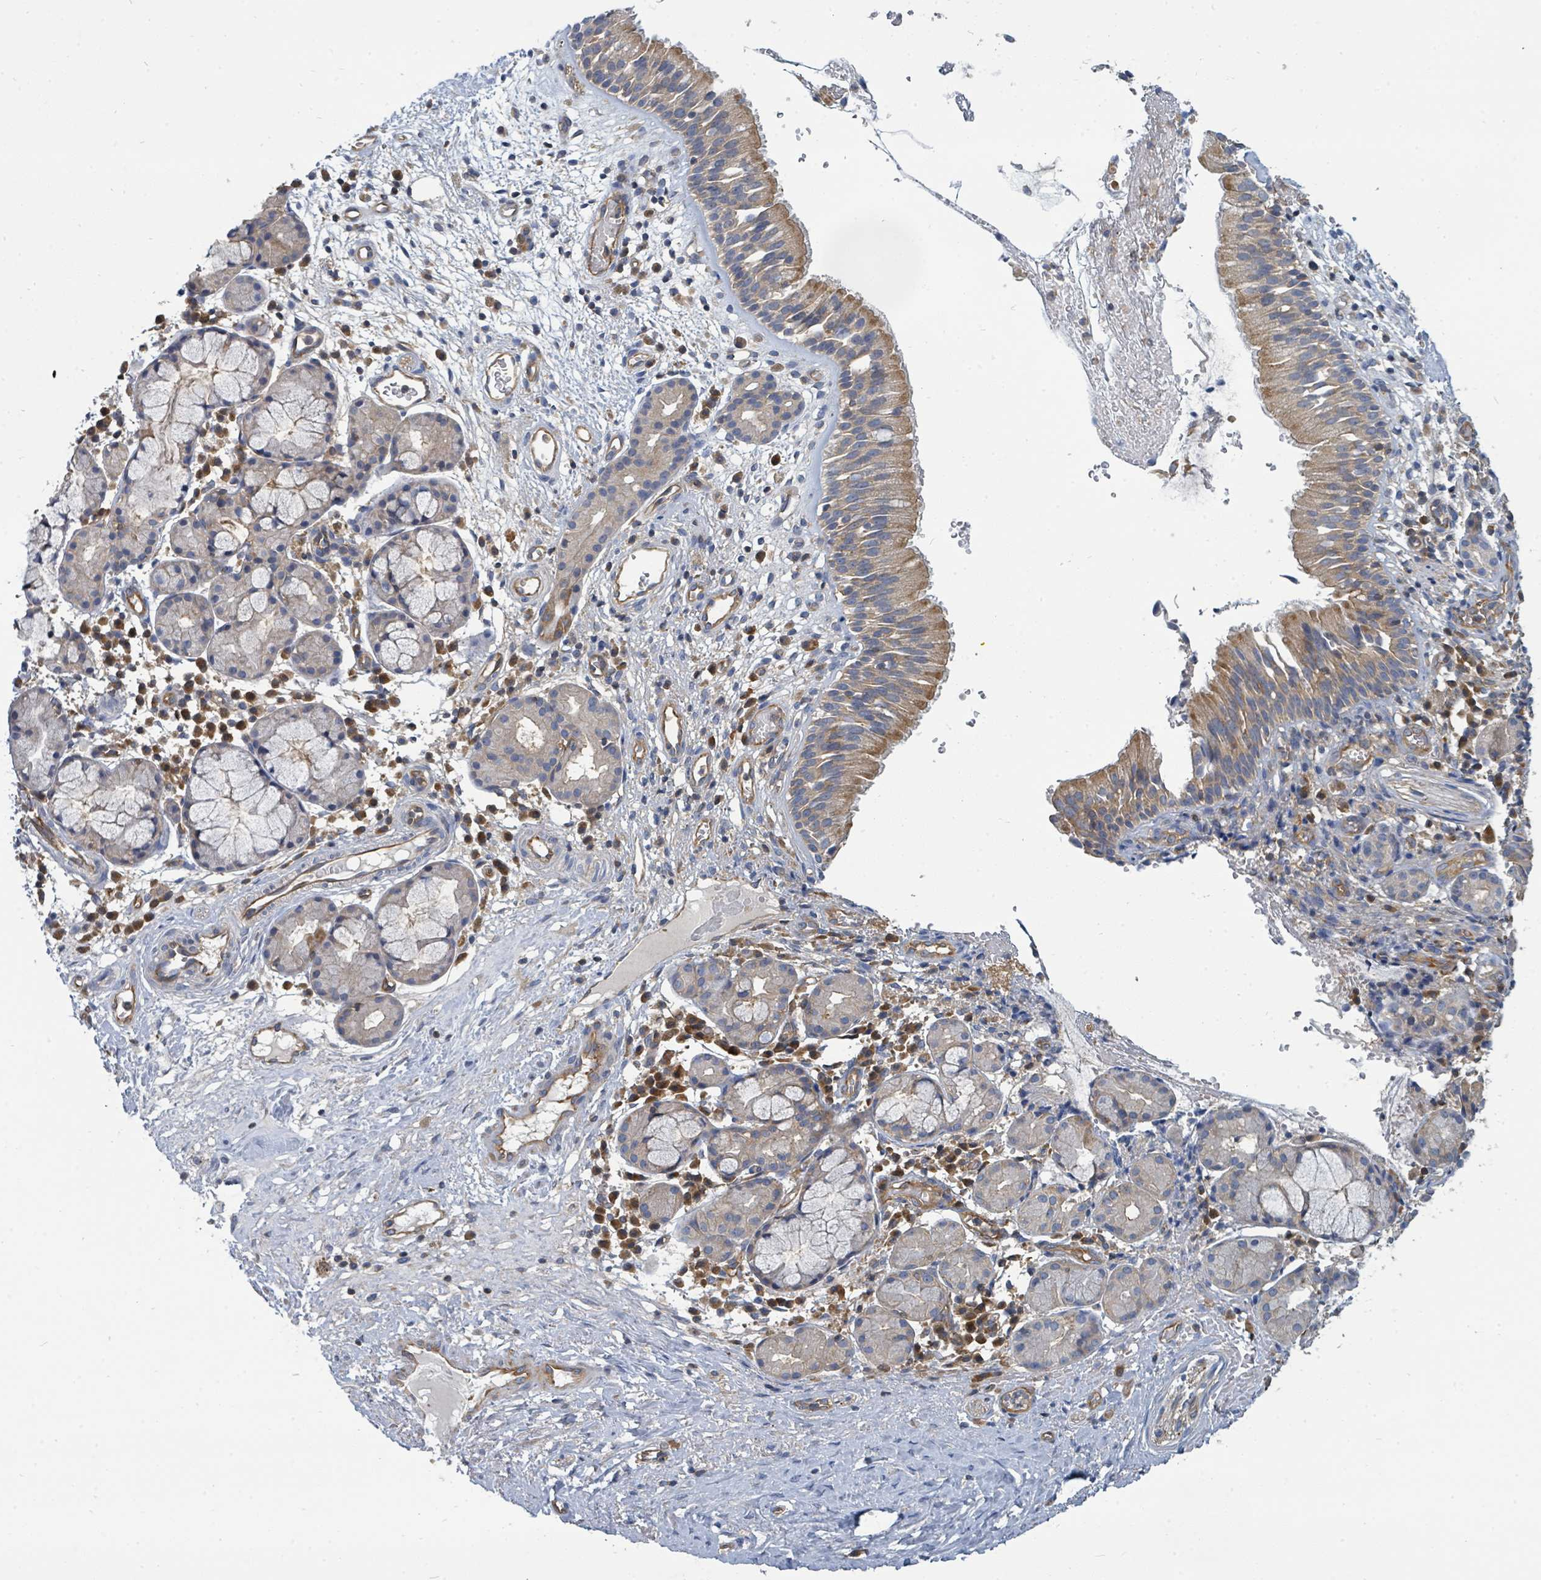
{"staining": {"intensity": "moderate", "quantity": "25%-75%", "location": "cytoplasmic/membranous"}, "tissue": "nasopharynx", "cell_type": "Respiratory epithelial cells", "image_type": "normal", "snomed": [{"axis": "morphology", "description": "Normal tissue, NOS"}, {"axis": "topography", "description": "Nasopharynx"}], "caption": "Immunohistochemical staining of normal nasopharynx displays 25%-75% levels of moderate cytoplasmic/membranous protein expression in about 25%-75% of respiratory epithelial cells.", "gene": "BOLA2B", "patient": {"sex": "male", "age": 65}}